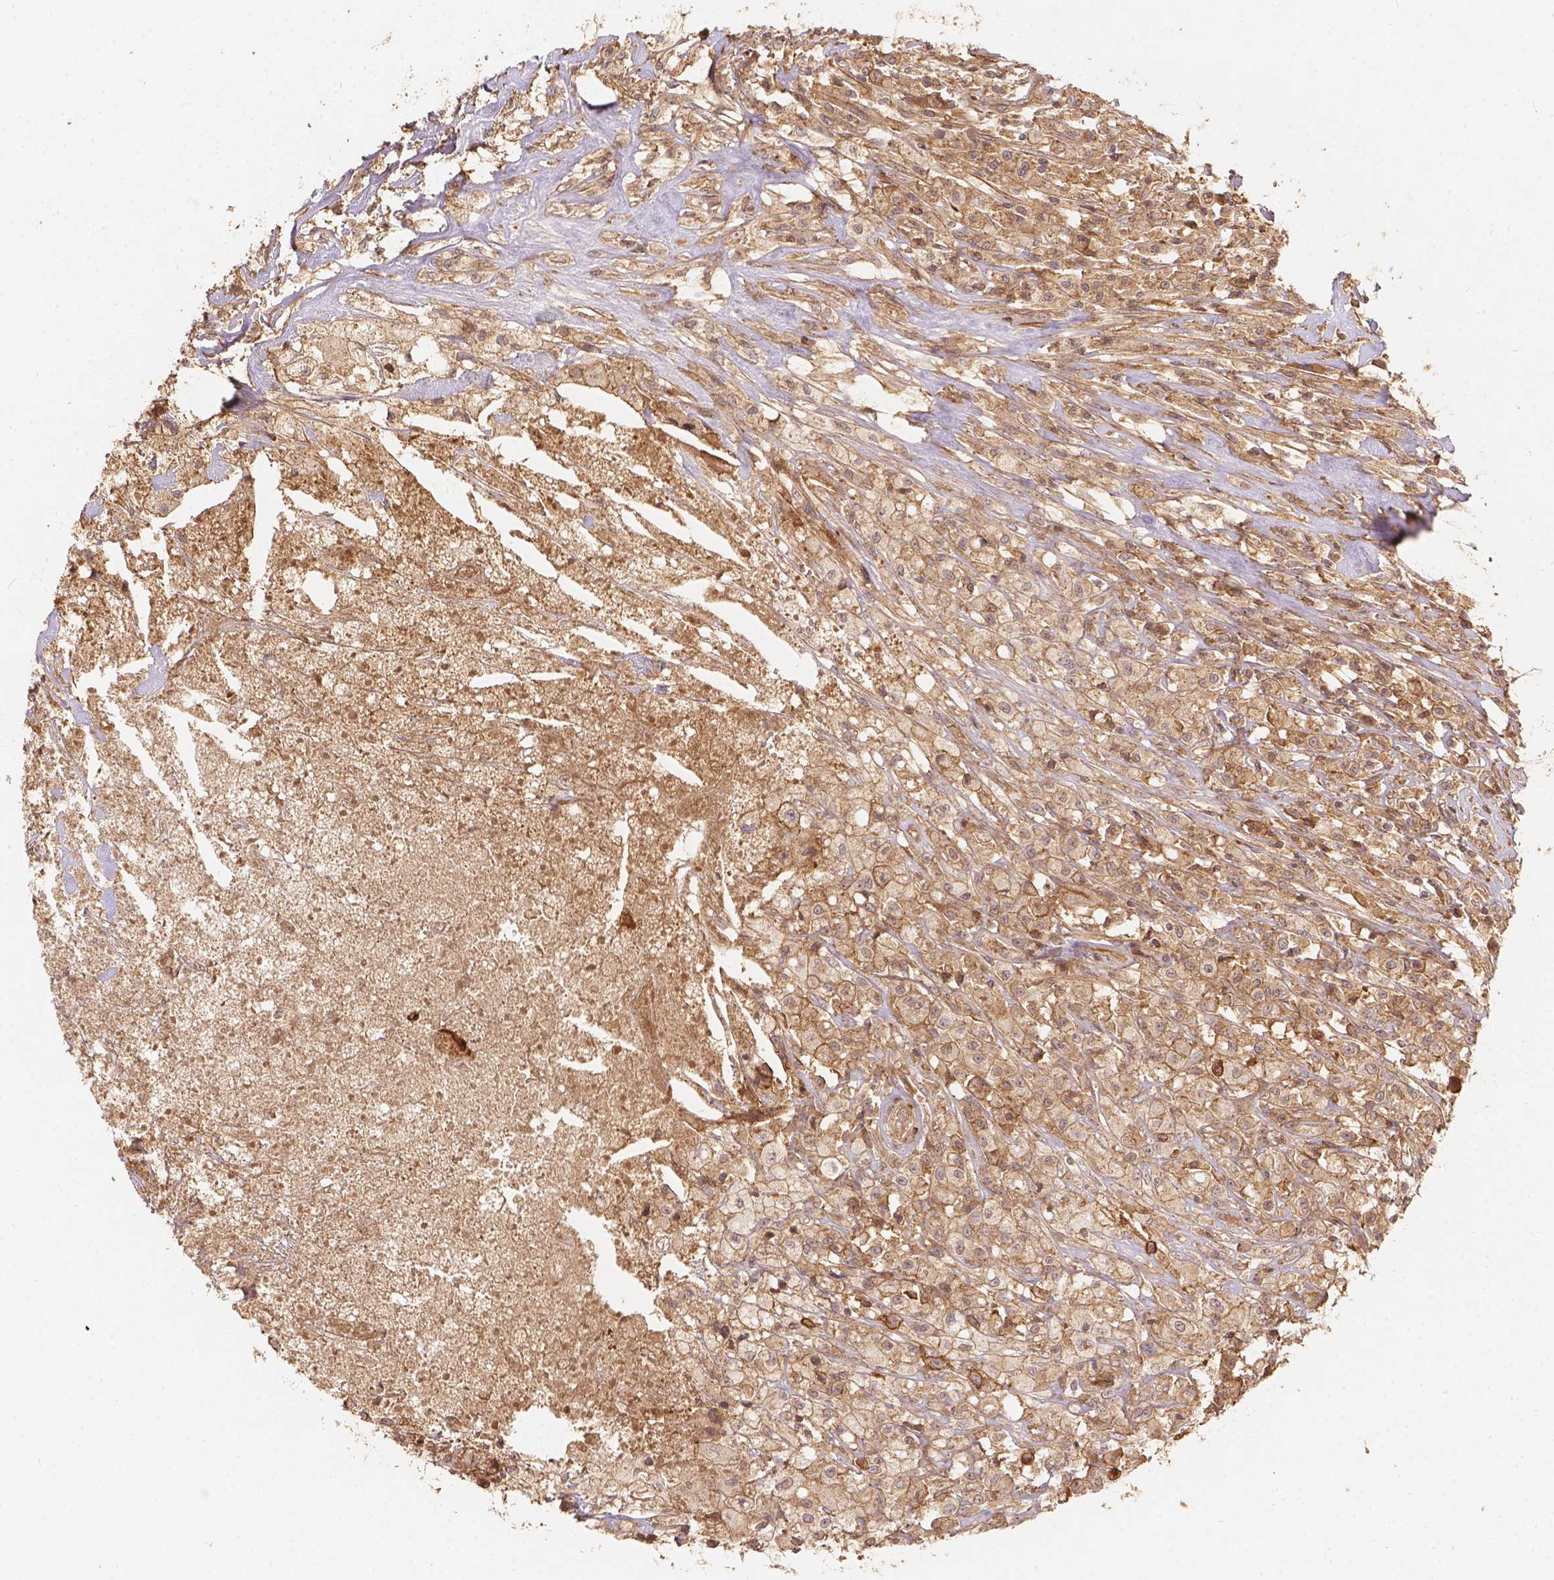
{"staining": {"intensity": "moderate", "quantity": ">75%", "location": "cytoplasmic/membranous"}, "tissue": "testis cancer", "cell_type": "Tumor cells", "image_type": "cancer", "snomed": [{"axis": "morphology", "description": "Necrosis, NOS"}, {"axis": "morphology", "description": "Carcinoma, Embryonal, NOS"}, {"axis": "topography", "description": "Testis"}], "caption": "High-magnification brightfield microscopy of testis cancer stained with DAB (3,3'-diaminobenzidine) (brown) and counterstained with hematoxylin (blue). tumor cells exhibit moderate cytoplasmic/membranous staining is identified in about>75% of cells. (DAB (3,3'-diaminobenzidine) IHC, brown staining for protein, blue staining for nuclei).", "gene": "XPR1", "patient": {"sex": "male", "age": 19}}